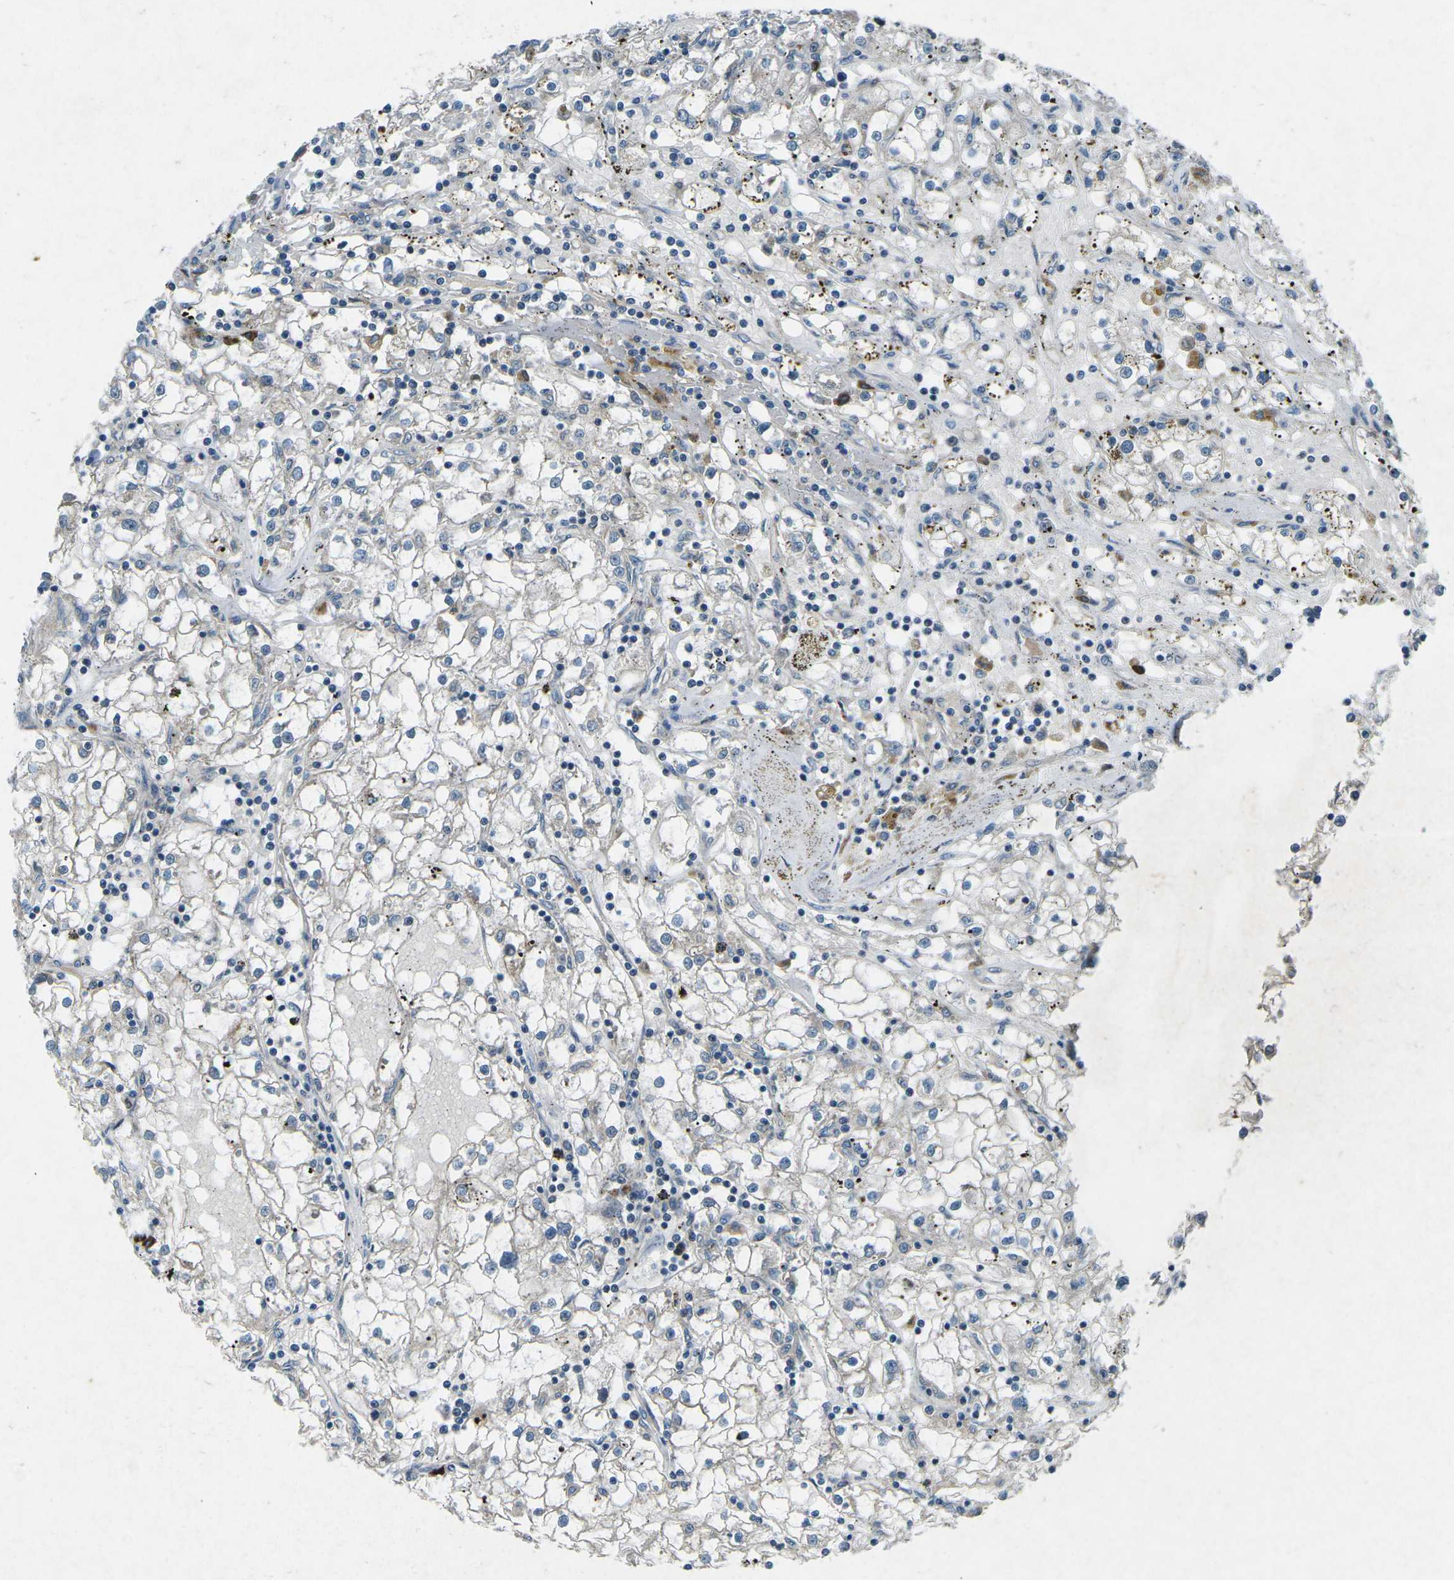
{"staining": {"intensity": "negative", "quantity": "none", "location": "none"}, "tissue": "renal cancer", "cell_type": "Tumor cells", "image_type": "cancer", "snomed": [{"axis": "morphology", "description": "Adenocarcinoma, NOS"}, {"axis": "topography", "description": "Kidney"}], "caption": "This micrograph is of renal cancer (adenocarcinoma) stained with IHC to label a protein in brown with the nuclei are counter-stained blue. There is no staining in tumor cells. (Brightfield microscopy of DAB (3,3'-diaminobenzidine) immunohistochemistry (IHC) at high magnification).", "gene": "CDK16", "patient": {"sex": "male", "age": 56}}